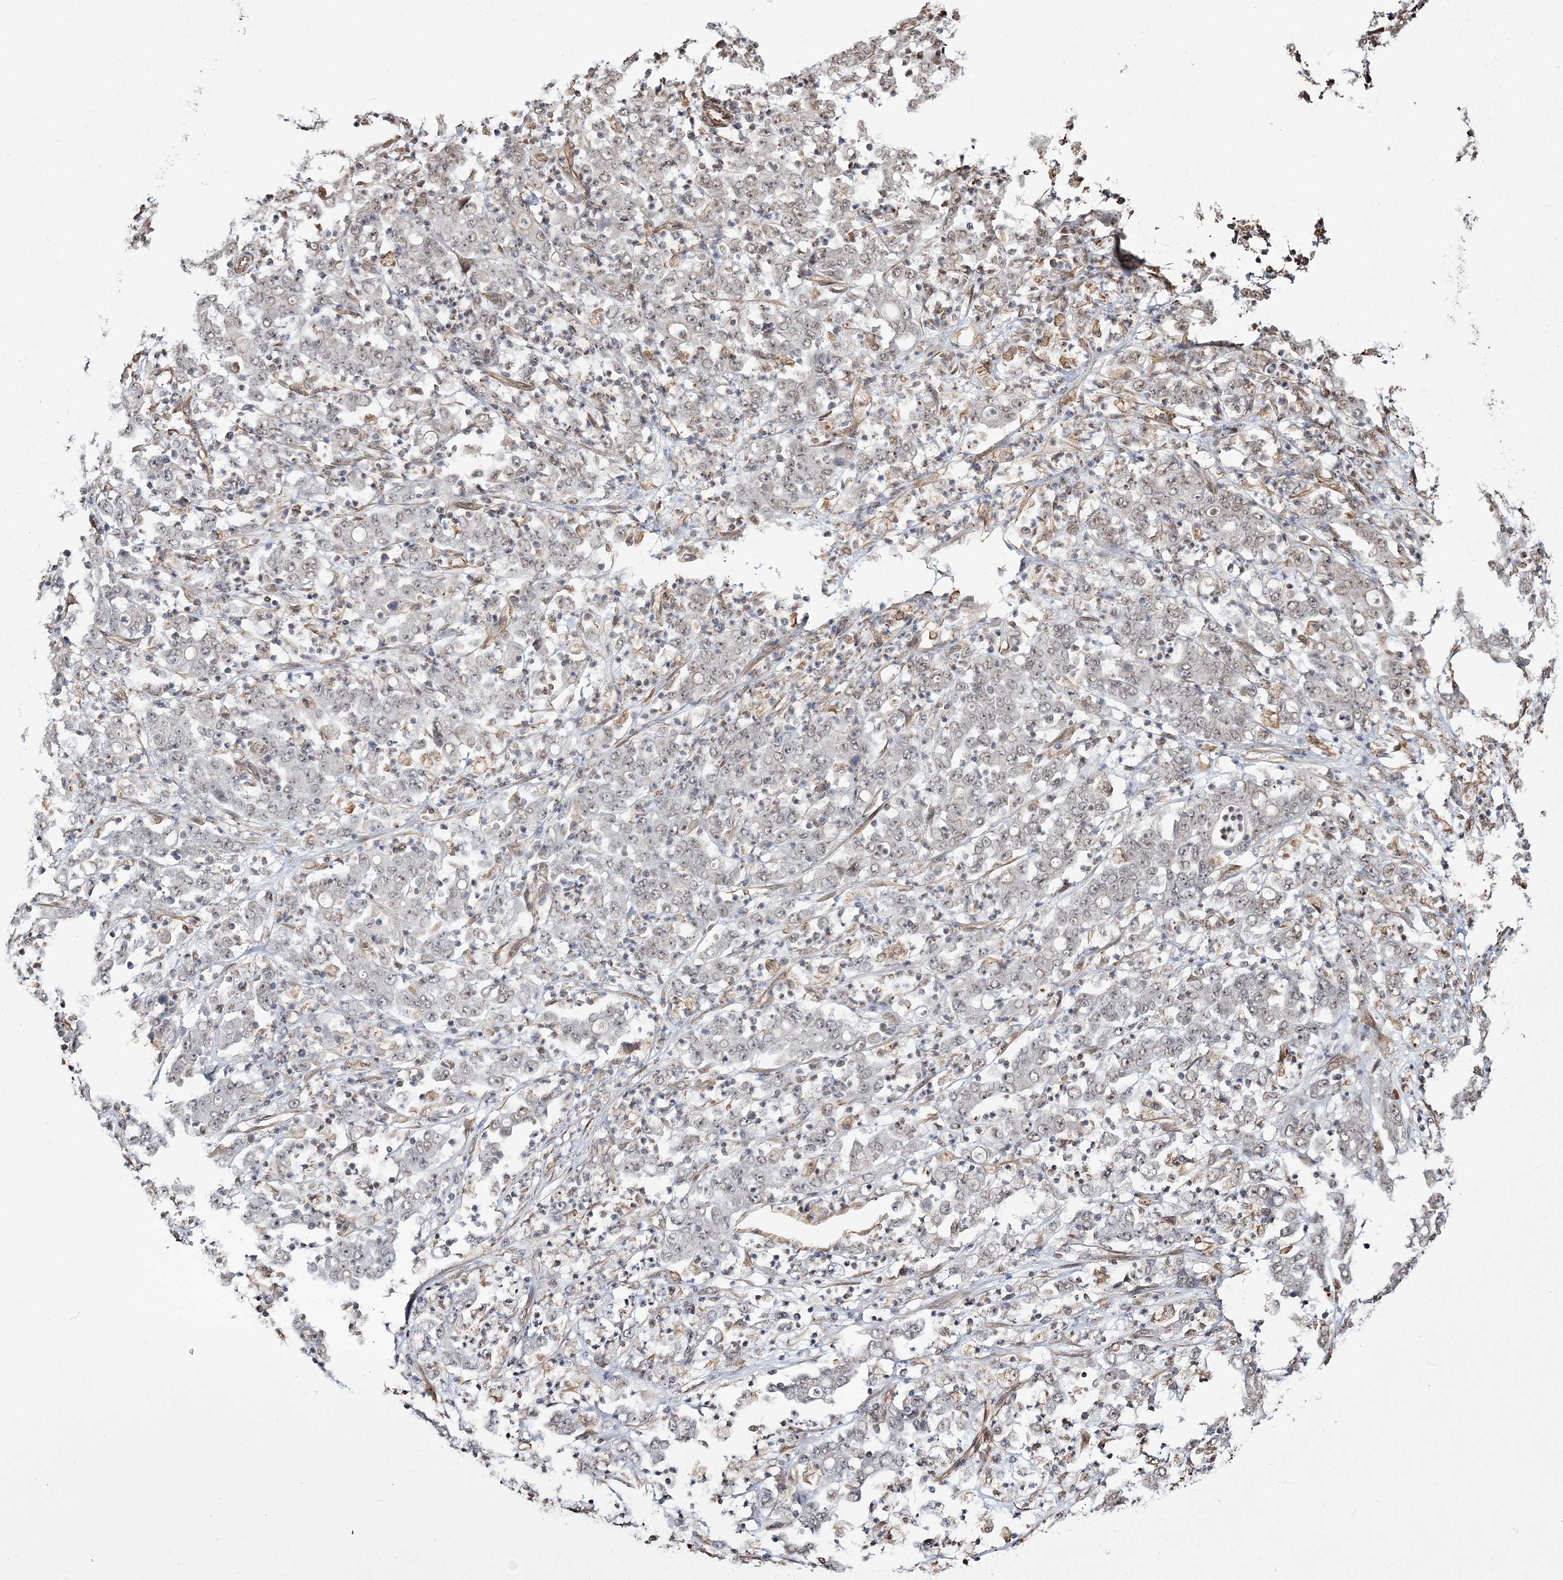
{"staining": {"intensity": "weak", "quantity": "<25%", "location": "nuclear"}, "tissue": "stomach cancer", "cell_type": "Tumor cells", "image_type": "cancer", "snomed": [{"axis": "morphology", "description": "Adenocarcinoma, NOS"}, {"axis": "topography", "description": "Stomach, lower"}], "caption": "Human stomach adenocarcinoma stained for a protein using IHC exhibits no staining in tumor cells.", "gene": "ATP11B", "patient": {"sex": "female", "age": 71}}